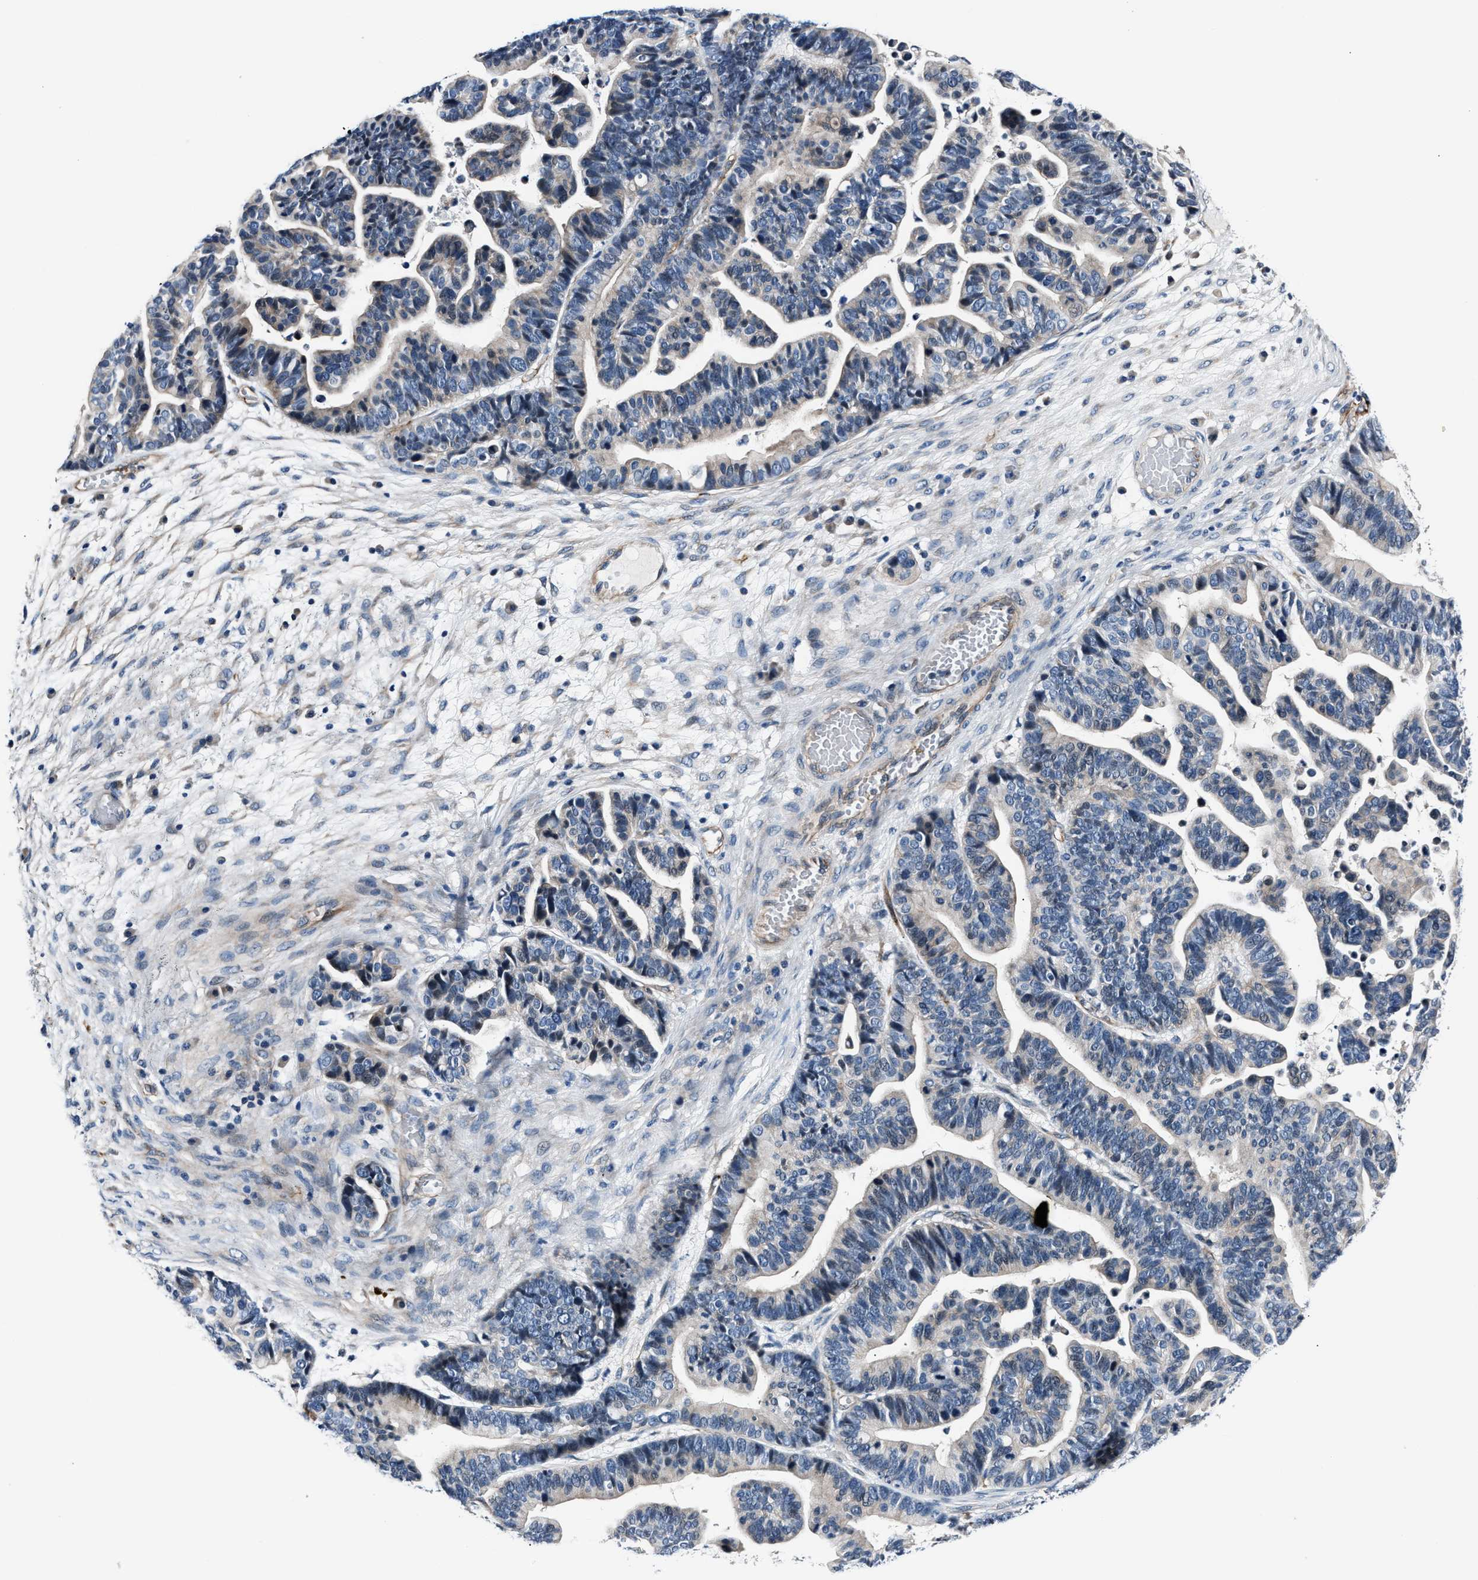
{"staining": {"intensity": "negative", "quantity": "none", "location": "none"}, "tissue": "ovarian cancer", "cell_type": "Tumor cells", "image_type": "cancer", "snomed": [{"axis": "morphology", "description": "Cystadenocarcinoma, serous, NOS"}, {"axis": "topography", "description": "Ovary"}], "caption": "The image shows no significant expression in tumor cells of ovarian cancer (serous cystadenocarcinoma). (Stains: DAB (3,3'-diaminobenzidine) immunohistochemistry with hematoxylin counter stain, Microscopy: brightfield microscopy at high magnification).", "gene": "MPDZ", "patient": {"sex": "female", "age": 56}}